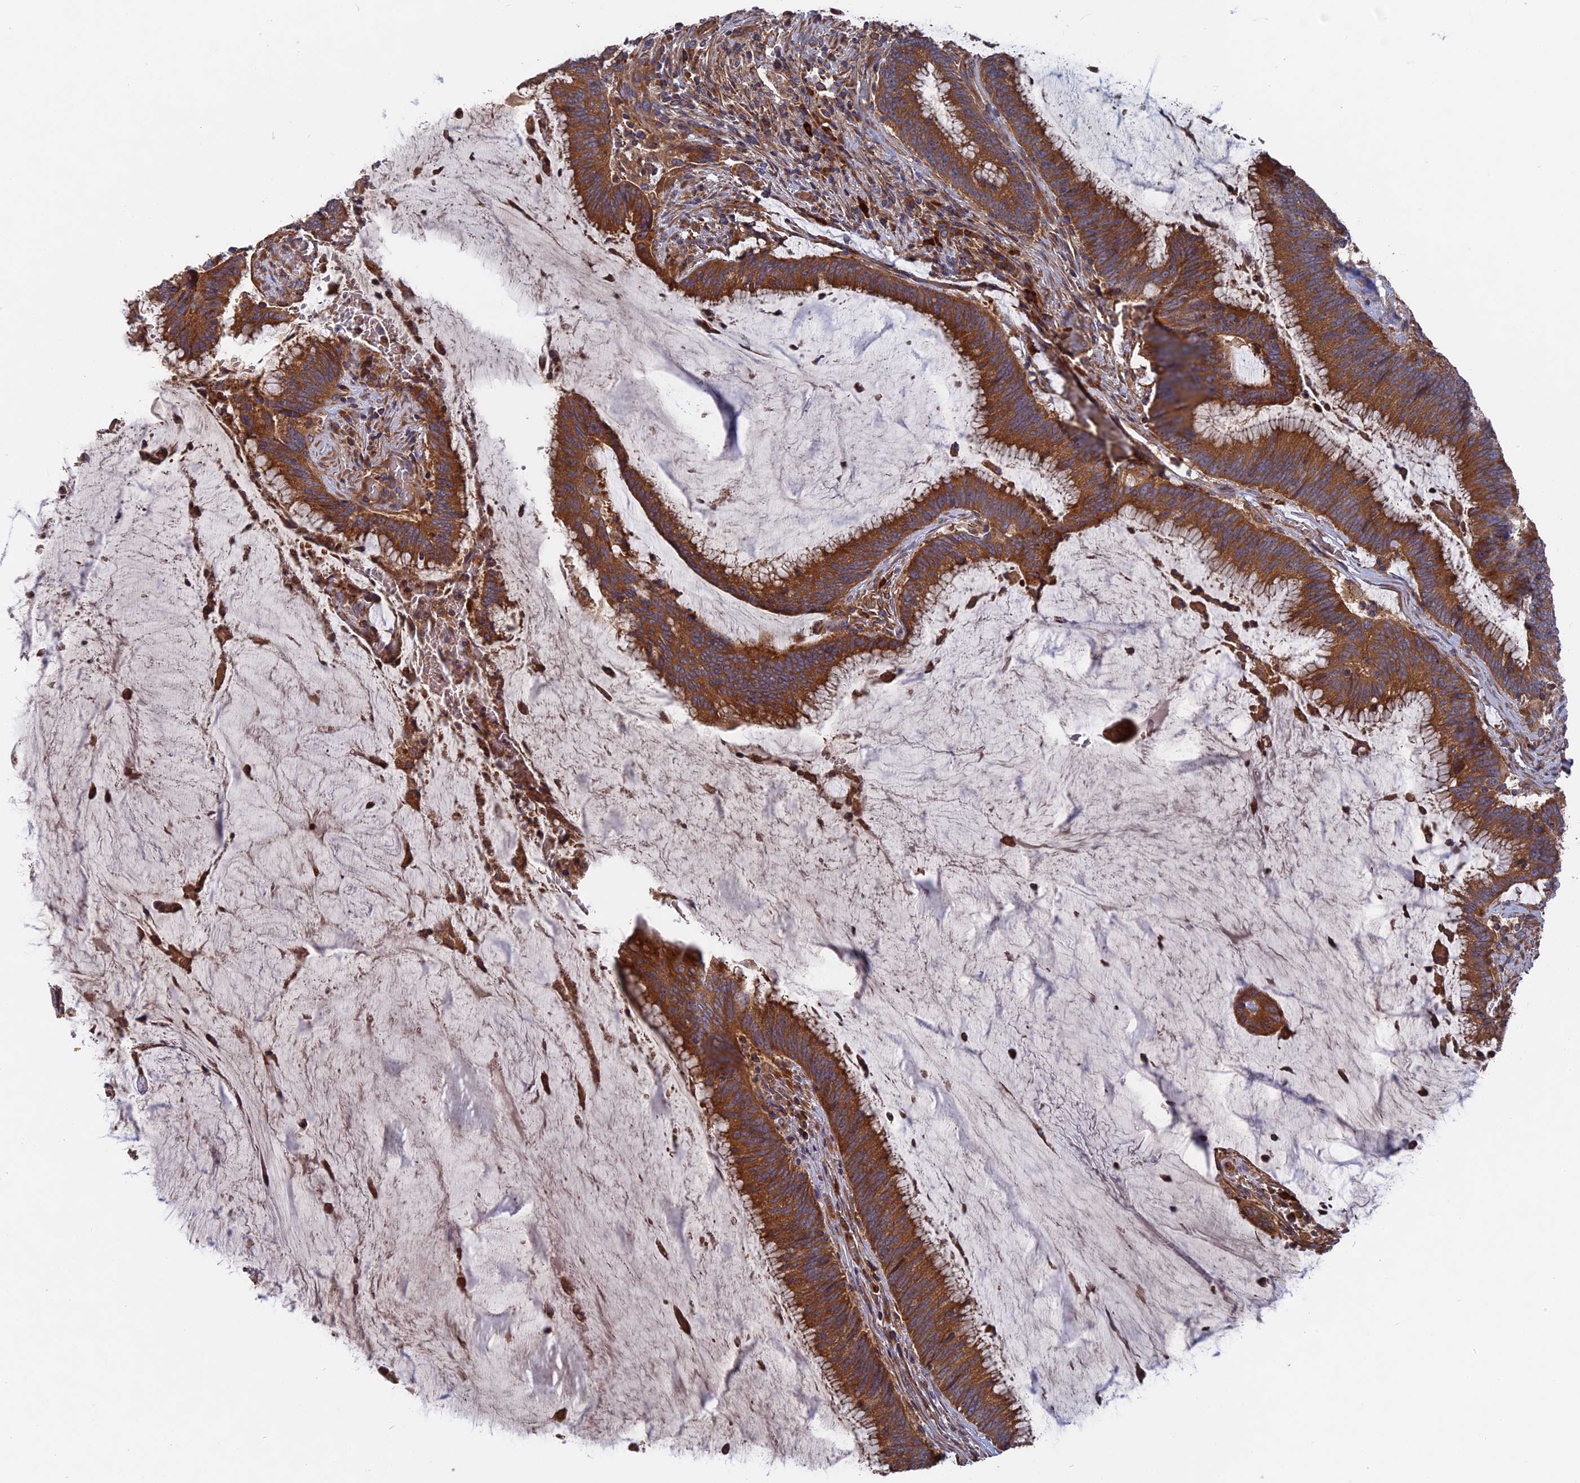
{"staining": {"intensity": "strong", "quantity": ">75%", "location": "cytoplasmic/membranous"}, "tissue": "colorectal cancer", "cell_type": "Tumor cells", "image_type": "cancer", "snomed": [{"axis": "morphology", "description": "Adenocarcinoma, NOS"}, {"axis": "topography", "description": "Rectum"}], "caption": "Immunohistochemistry (IHC) staining of colorectal cancer (adenocarcinoma), which shows high levels of strong cytoplasmic/membranous staining in approximately >75% of tumor cells indicating strong cytoplasmic/membranous protein expression. The staining was performed using DAB (3,3'-diaminobenzidine) (brown) for protein detection and nuclei were counterstained in hematoxylin (blue).", "gene": "TELO2", "patient": {"sex": "female", "age": 77}}